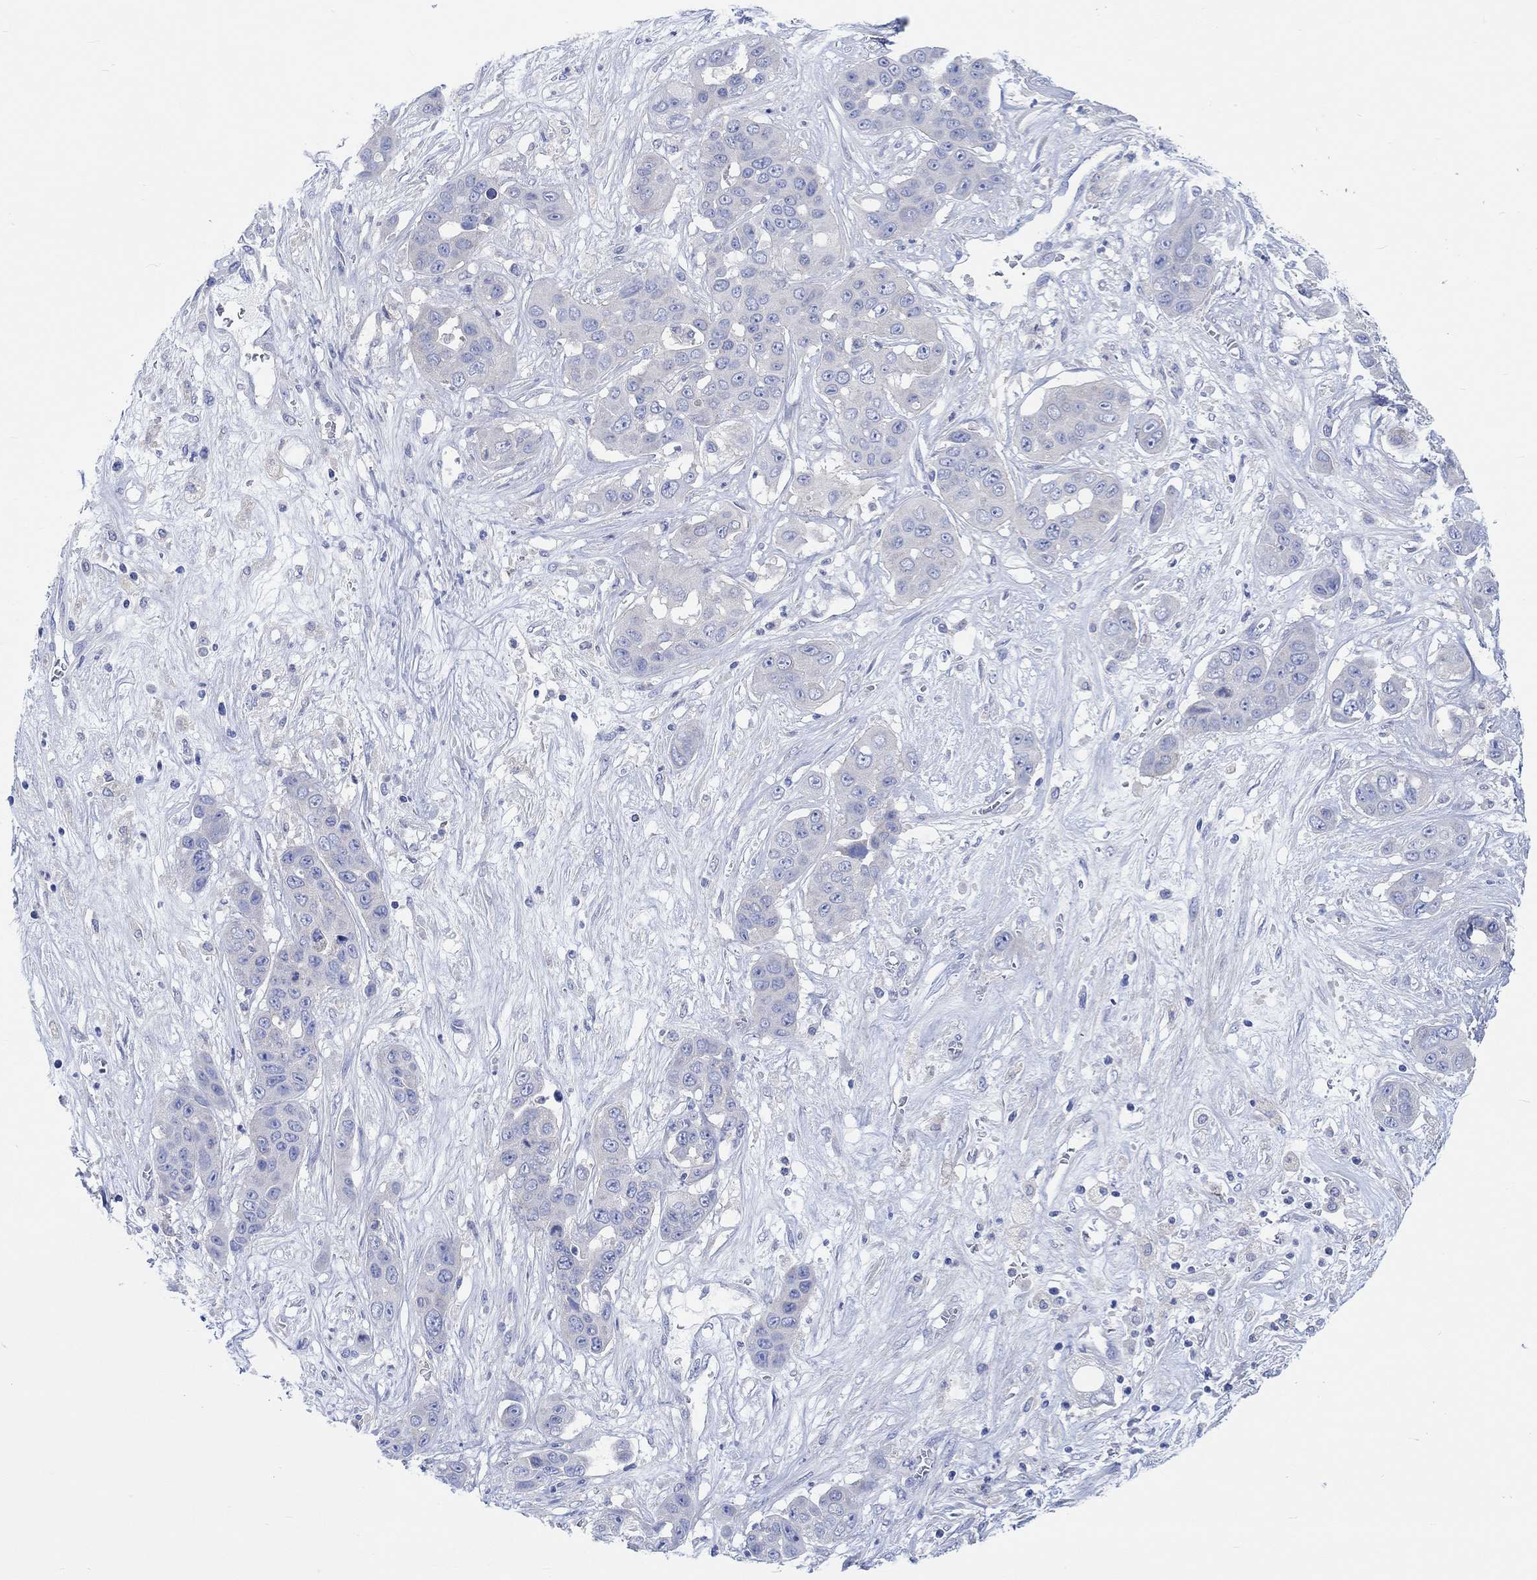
{"staining": {"intensity": "negative", "quantity": "none", "location": "none"}, "tissue": "liver cancer", "cell_type": "Tumor cells", "image_type": "cancer", "snomed": [{"axis": "morphology", "description": "Cholangiocarcinoma"}, {"axis": "topography", "description": "Liver"}], "caption": "This image is of liver cholangiocarcinoma stained with immunohistochemistry (IHC) to label a protein in brown with the nuclei are counter-stained blue. There is no expression in tumor cells.", "gene": "REEP6", "patient": {"sex": "female", "age": 52}}